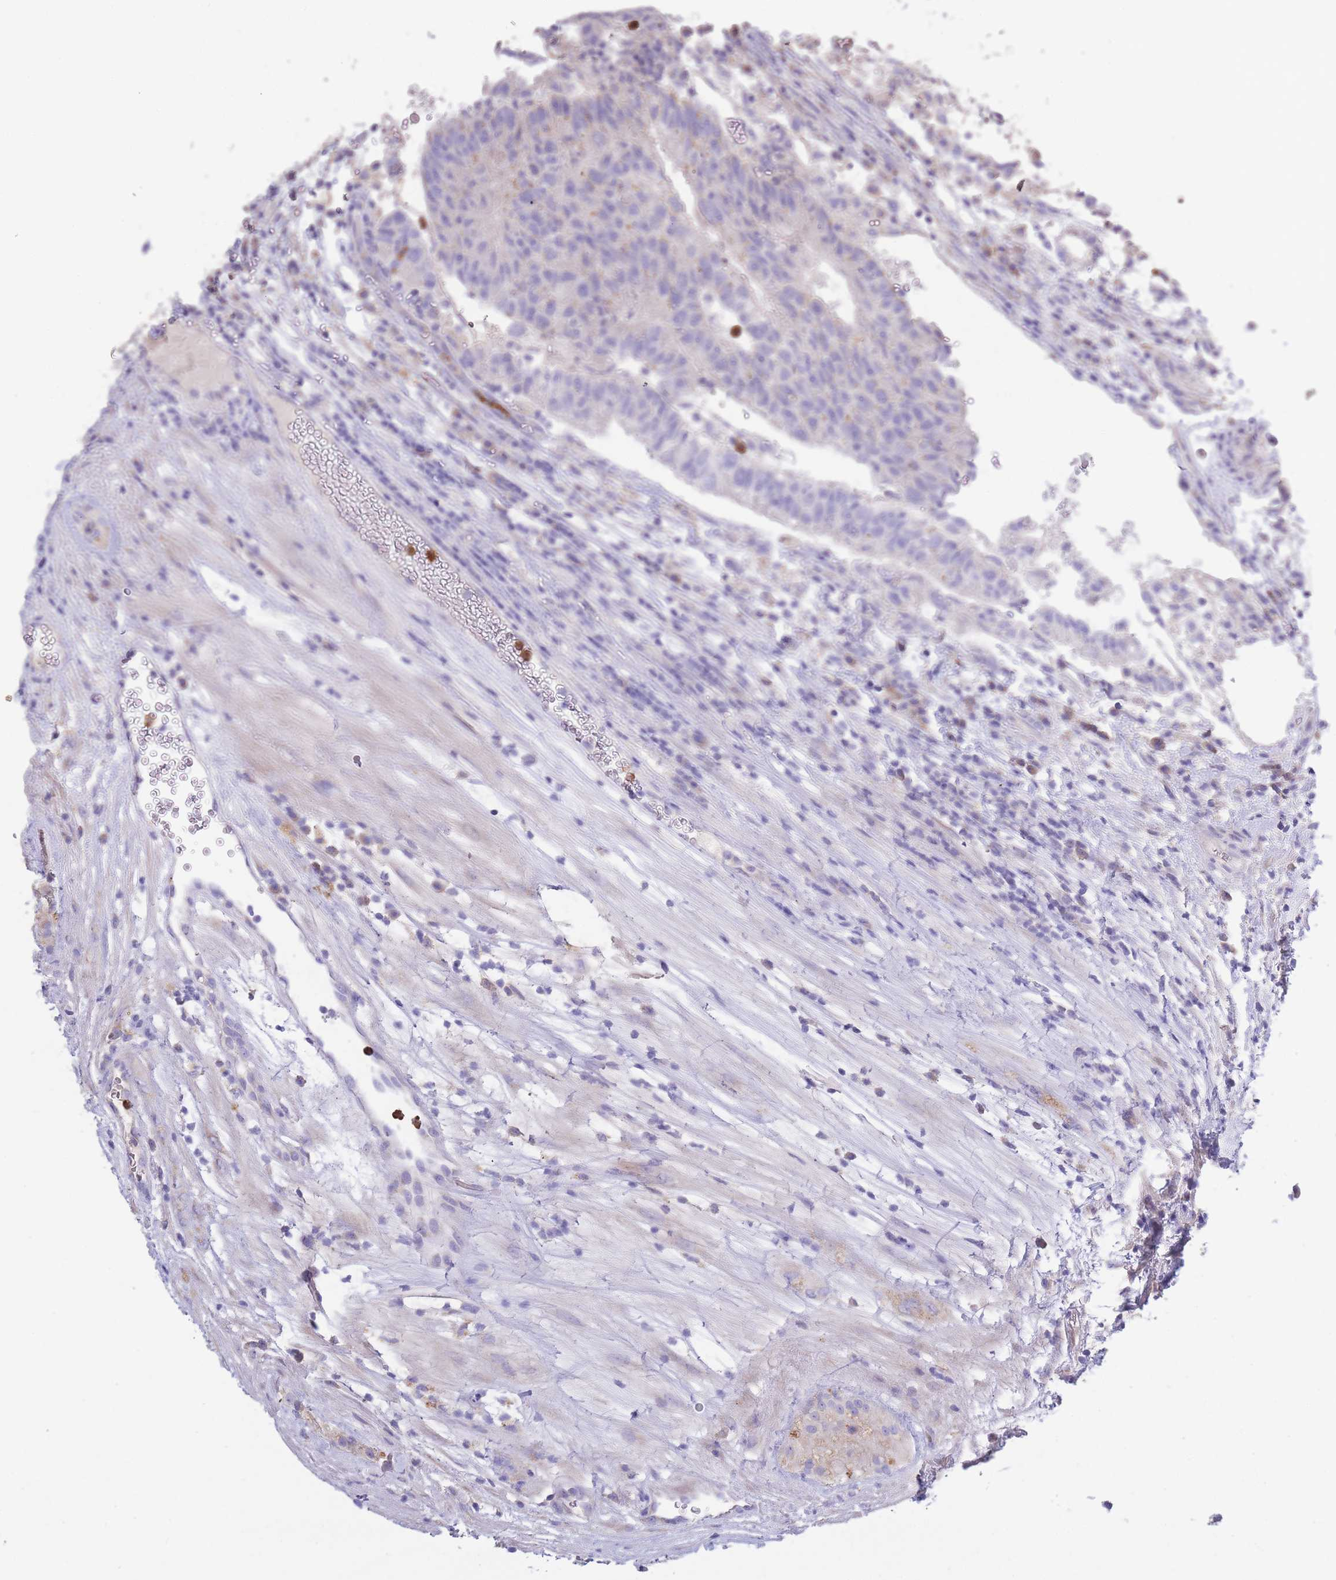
{"staining": {"intensity": "negative", "quantity": "none", "location": "none"}, "tissue": "testis cancer", "cell_type": "Tumor cells", "image_type": "cancer", "snomed": [{"axis": "morphology", "description": "Normal tissue, NOS"}, {"axis": "morphology", "description": "Carcinoma, Embryonal, NOS"}, {"axis": "topography", "description": "Testis"}], "caption": "Tumor cells show no significant protein staining in embryonal carcinoma (testis). (DAB immunohistochemistry (IHC), high magnification).", "gene": "CENPM", "patient": {"sex": "male", "age": 32}}